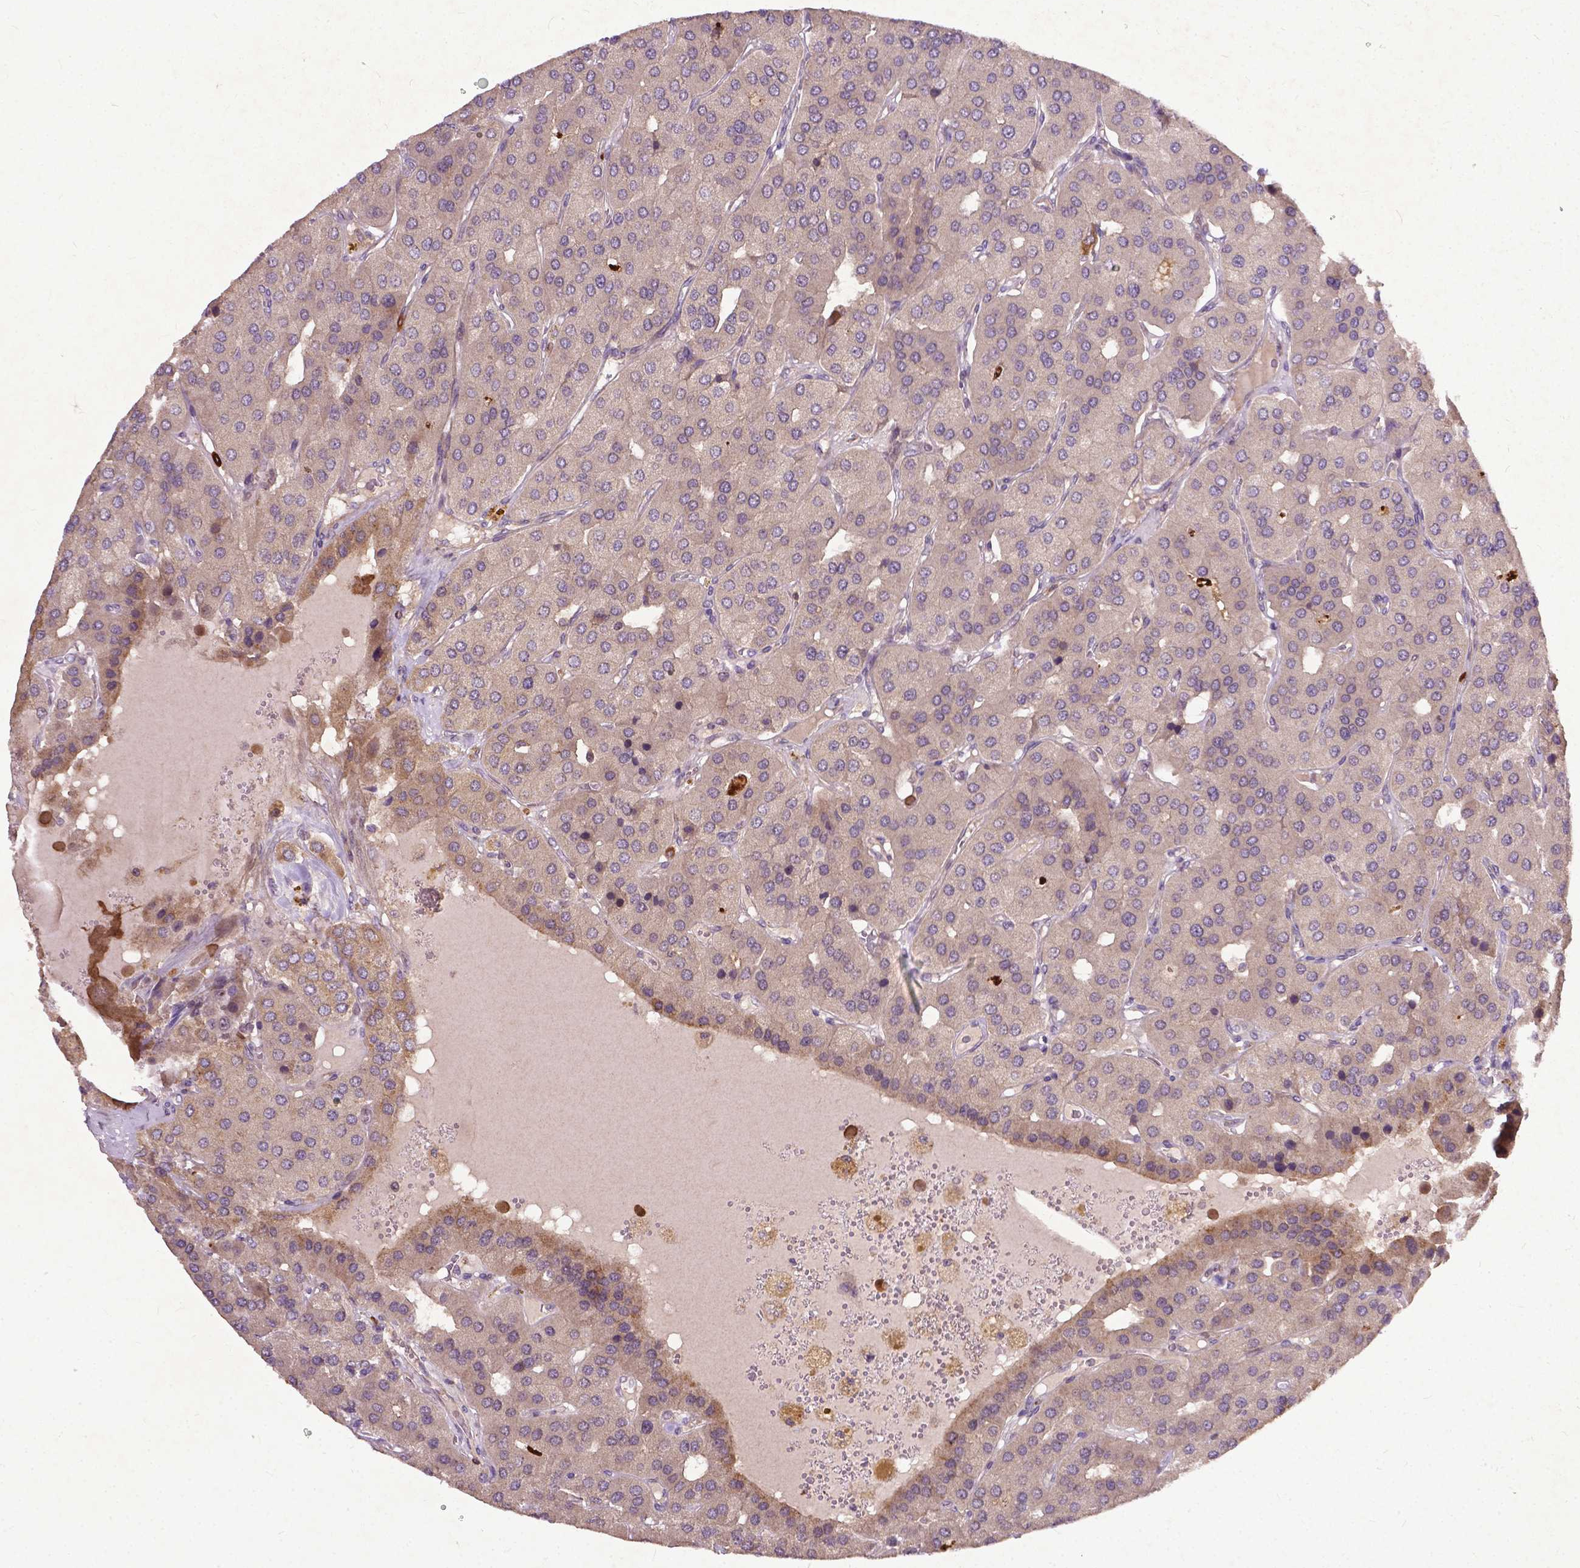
{"staining": {"intensity": "weak", "quantity": "<25%", "location": "cytoplasmic/membranous"}, "tissue": "parathyroid gland", "cell_type": "Glandular cells", "image_type": "normal", "snomed": [{"axis": "morphology", "description": "Normal tissue, NOS"}, {"axis": "morphology", "description": "Adenoma, NOS"}, {"axis": "topography", "description": "Parathyroid gland"}], "caption": "Normal parathyroid gland was stained to show a protein in brown. There is no significant positivity in glandular cells. (DAB (3,3'-diaminobenzidine) immunohistochemistry, high magnification).", "gene": "PARP3", "patient": {"sex": "female", "age": 86}}